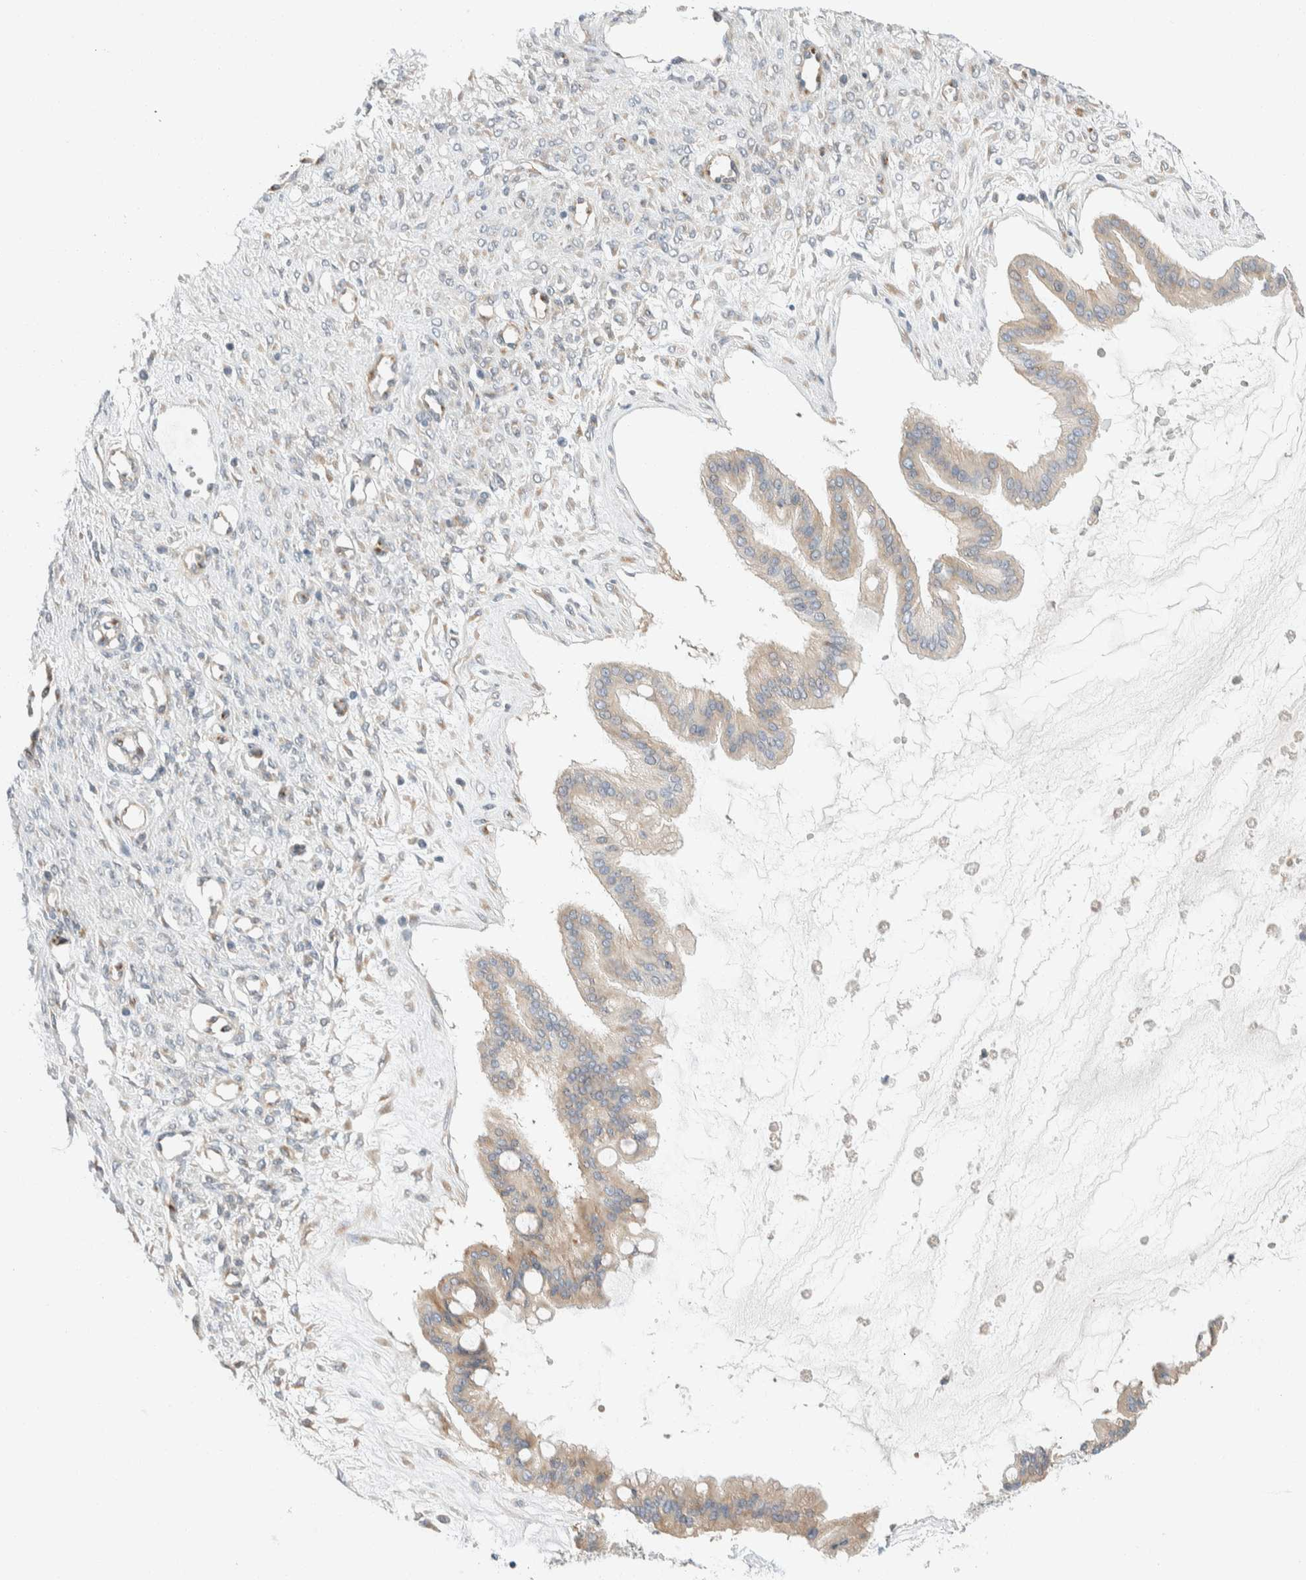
{"staining": {"intensity": "weak", "quantity": "25%-75%", "location": "cytoplasmic/membranous"}, "tissue": "ovarian cancer", "cell_type": "Tumor cells", "image_type": "cancer", "snomed": [{"axis": "morphology", "description": "Cystadenocarcinoma, mucinous, NOS"}, {"axis": "topography", "description": "Ovary"}], "caption": "Protein staining by immunohistochemistry (IHC) displays weak cytoplasmic/membranous expression in approximately 25%-75% of tumor cells in mucinous cystadenocarcinoma (ovarian).", "gene": "TMEM184B", "patient": {"sex": "female", "age": 73}}